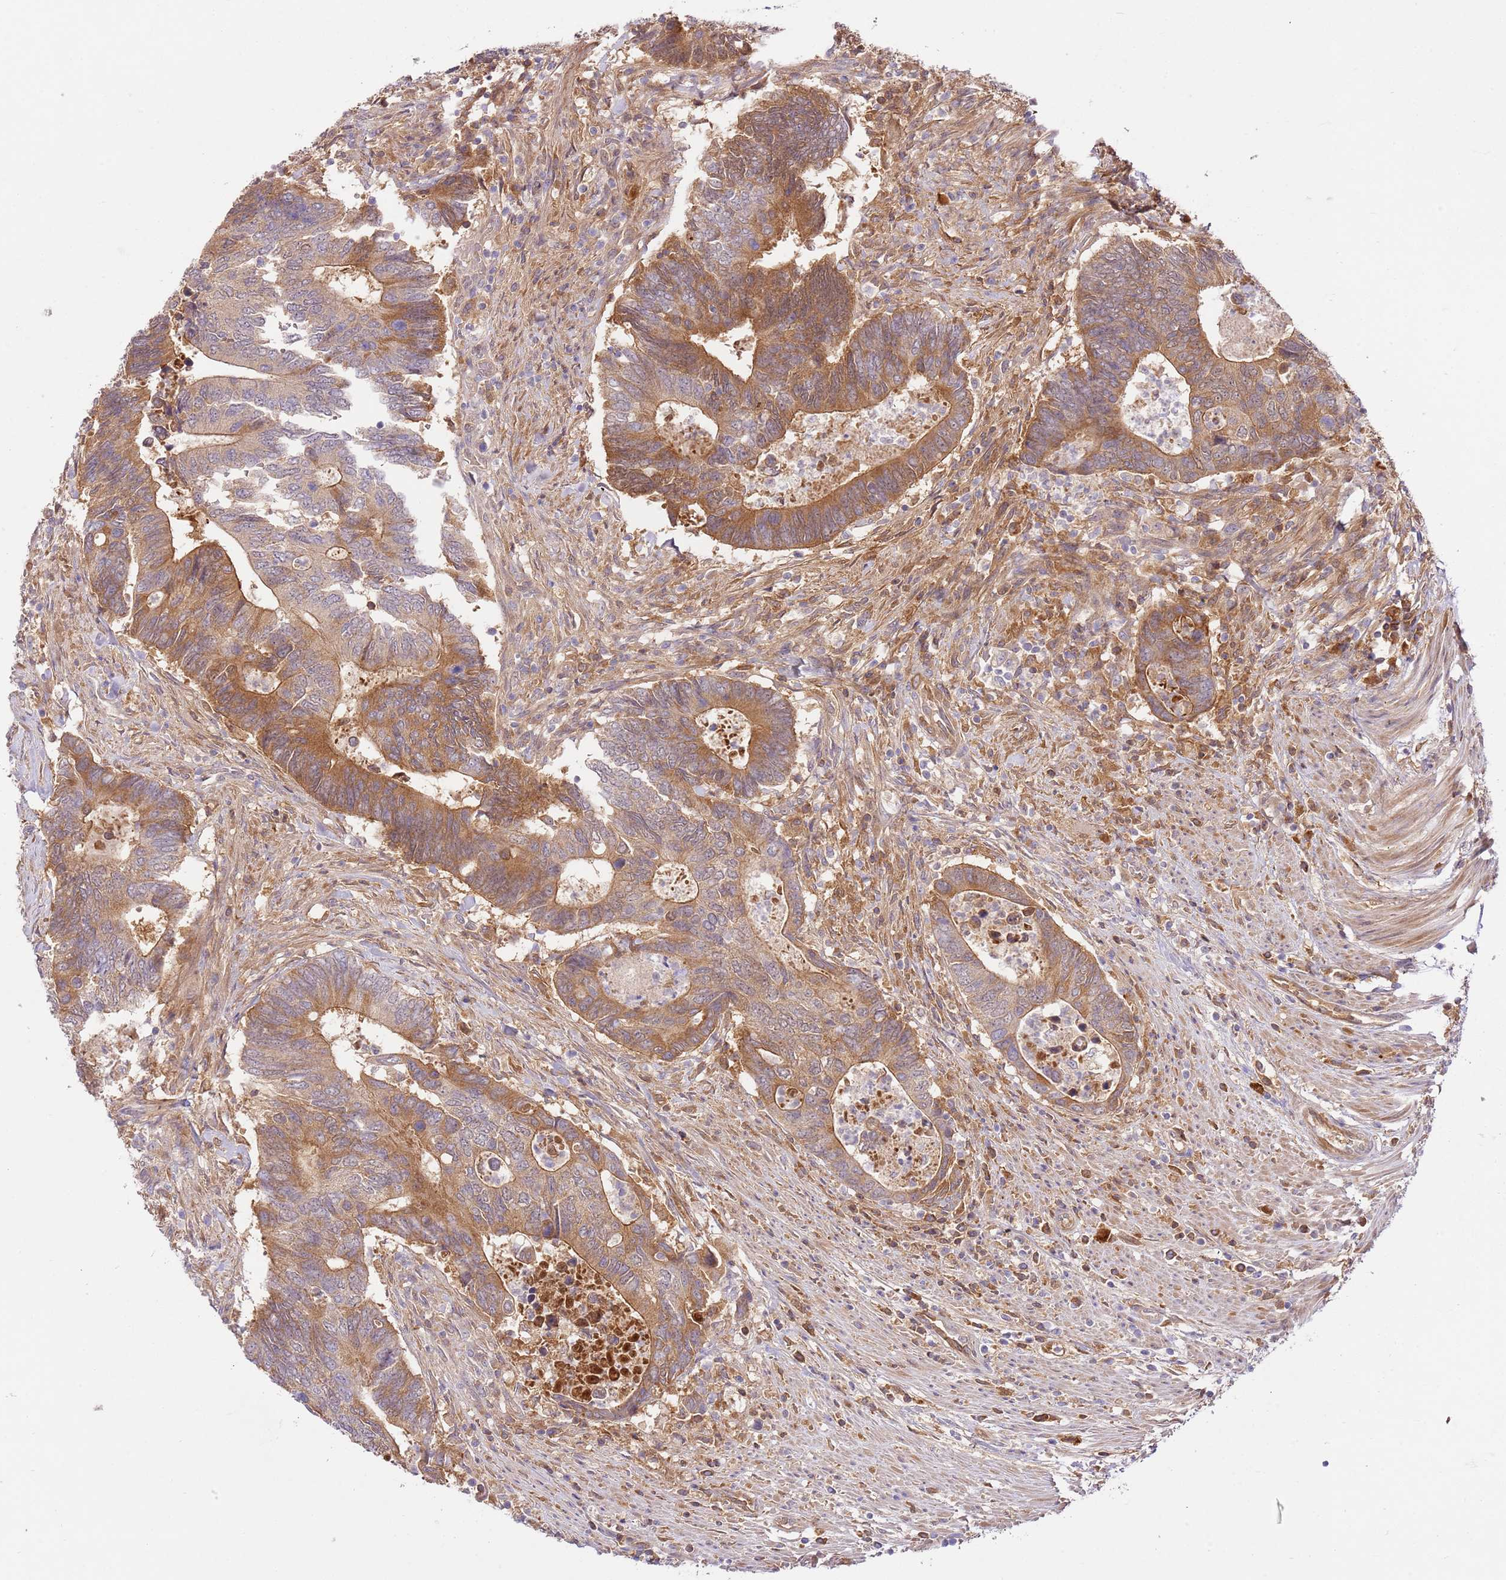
{"staining": {"intensity": "moderate", "quantity": ">75%", "location": "cytoplasmic/membranous"}, "tissue": "colorectal cancer", "cell_type": "Tumor cells", "image_type": "cancer", "snomed": [{"axis": "morphology", "description": "Adenocarcinoma, NOS"}, {"axis": "topography", "description": "Colon"}], "caption": "IHC micrograph of colorectal adenocarcinoma stained for a protein (brown), which demonstrates medium levels of moderate cytoplasmic/membranous expression in about >75% of tumor cells.", "gene": "C8G", "patient": {"sex": "male", "age": 87}}